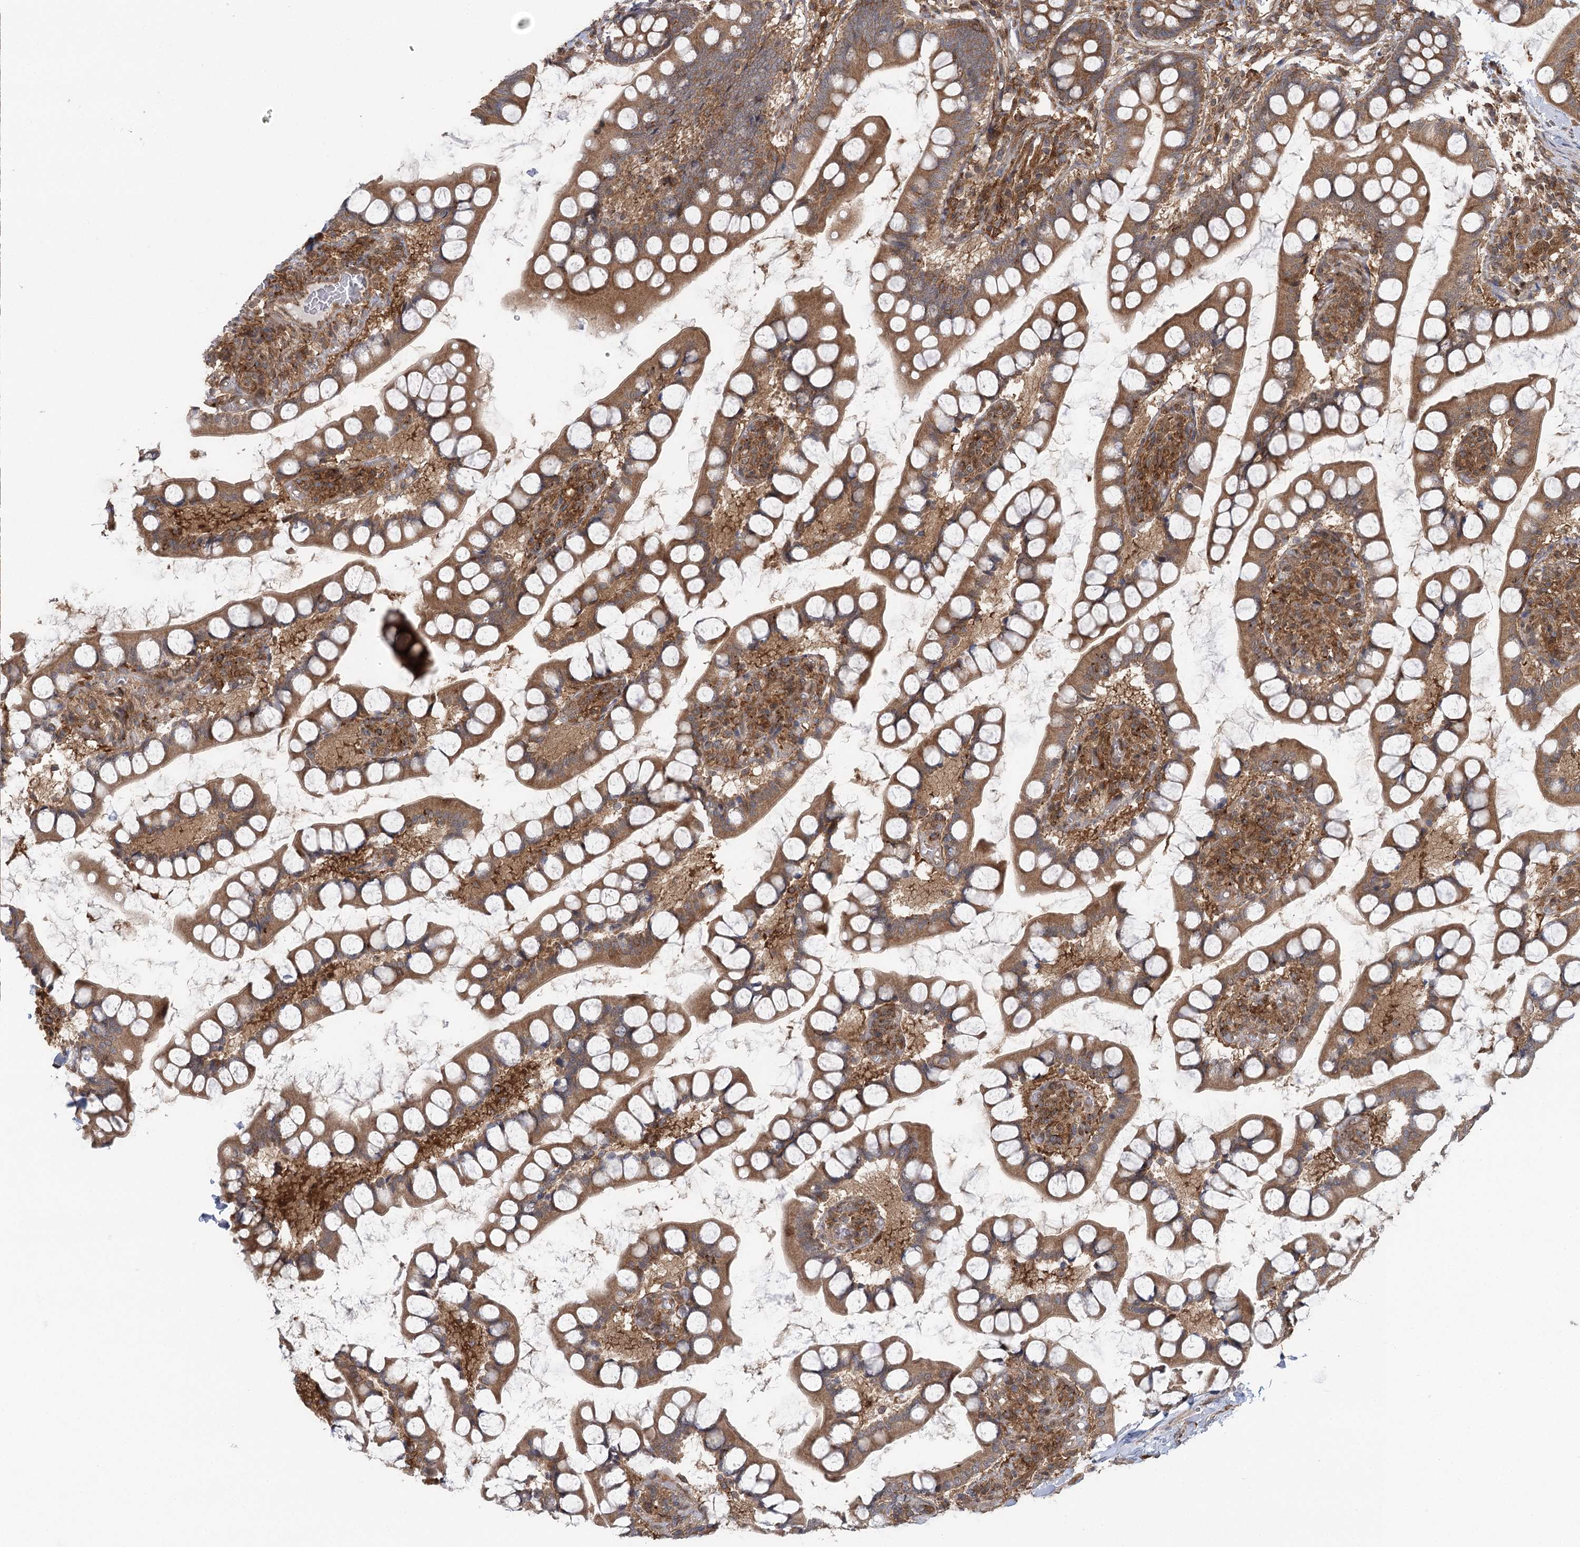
{"staining": {"intensity": "strong", "quantity": ">75%", "location": "cytoplasmic/membranous"}, "tissue": "small intestine", "cell_type": "Glandular cells", "image_type": "normal", "snomed": [{"axis": "morphology", "description": "Normal tissue, NOS"}, {"axis": "topography", "description": "Small intestine"}], "caption": "Small intestine stained with DAB immunohistochemistry (IHC) shows high levels of strong cytoplasmic/membranous staining in about >75% of glandular cells.", "gene": "C12orf4", "patient": {"sex": "male", "age": 52}}